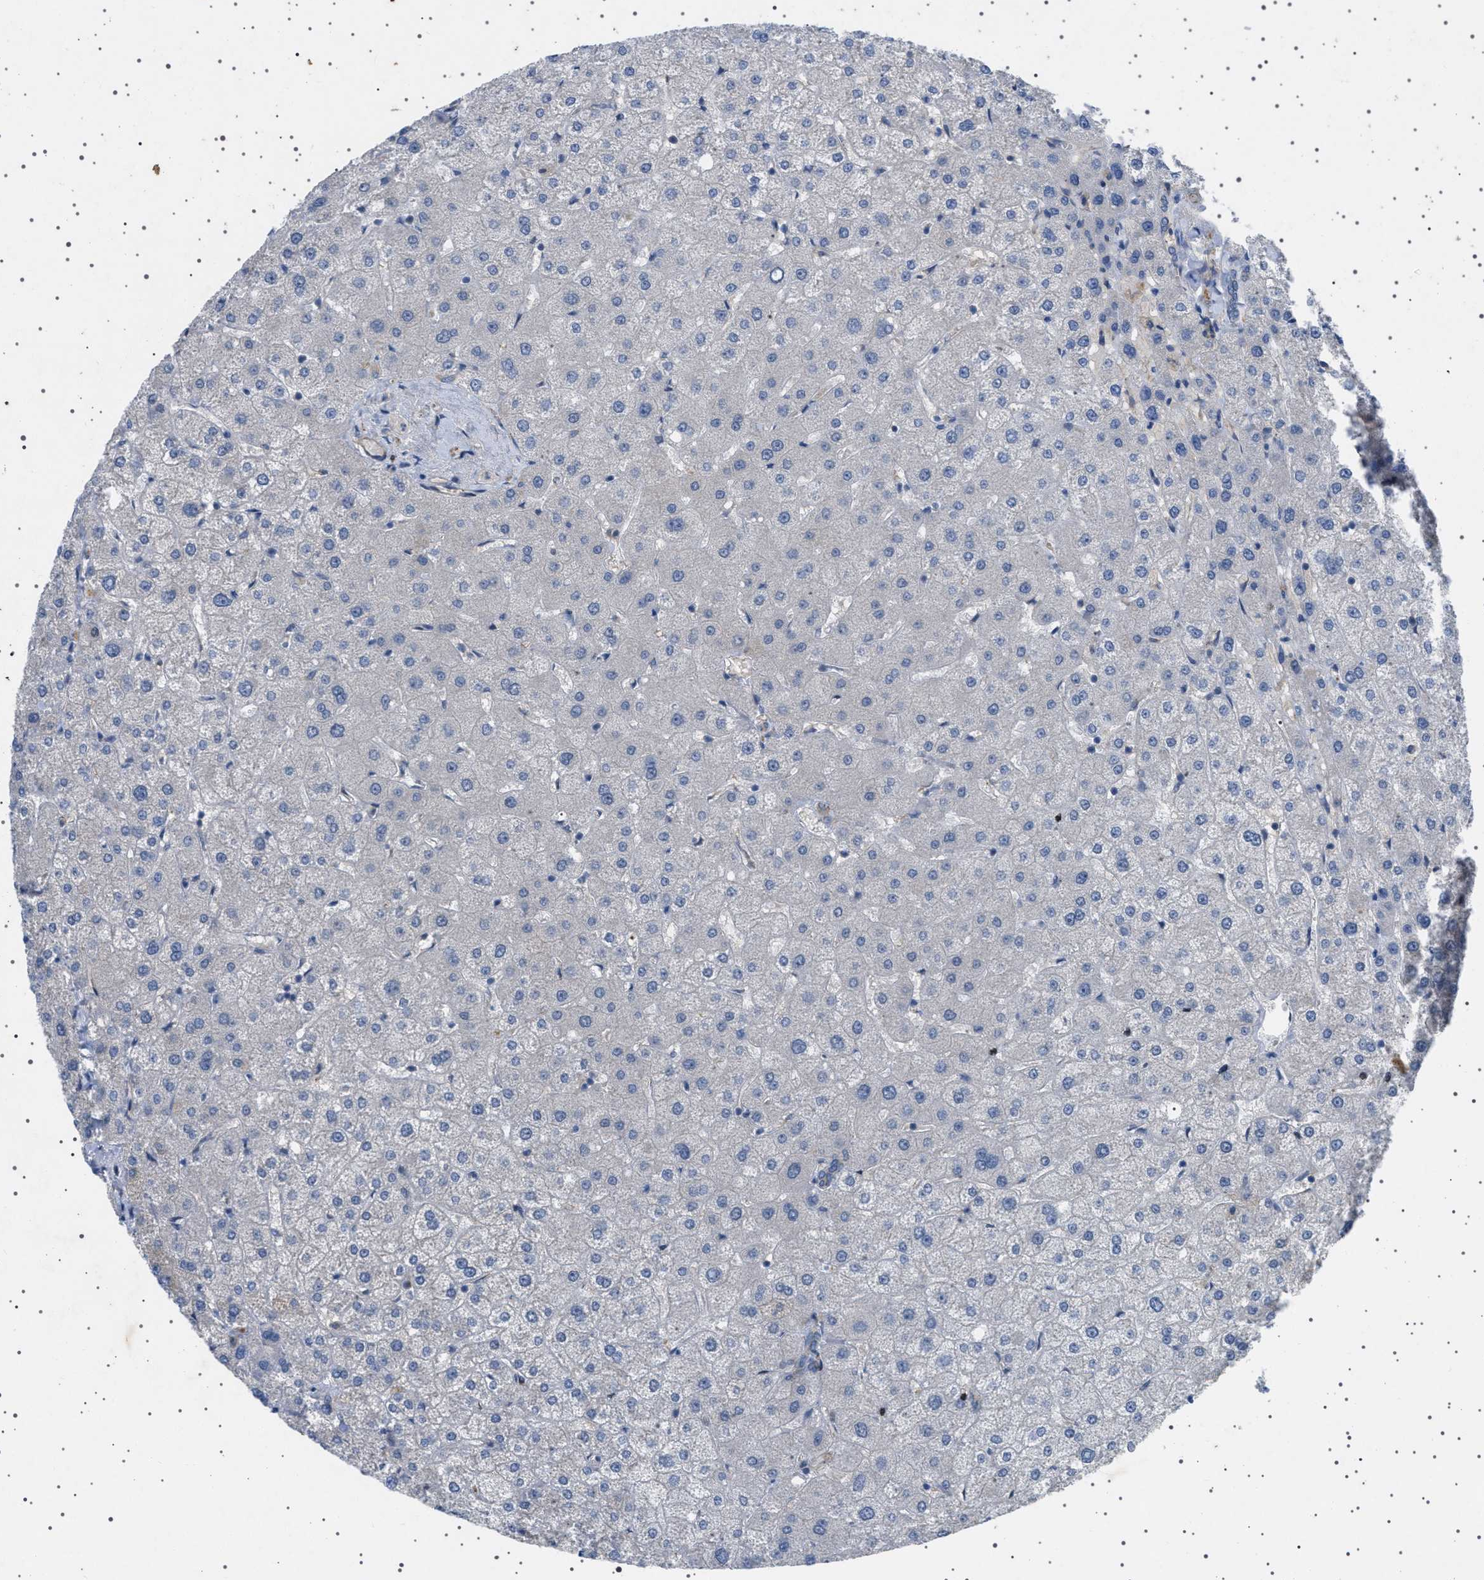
{"staining": {"intensity": "negative", "quantity": "none", "location": "none"}, "tissue": "liver", "cell_type": "Cholangiocytes", "image_type": "normal", "snomed": [{"axis": "morphology", "description": "Normal tissue, NOS"}, {"axis": "topography", "description": "Liver"}], "caption": "High power microscopy histopathology image of an IHC histopathology image of benign liver, revealing no significant expression in cholangiocytes. Nuclei are stained in blue.", "gene": "CCDC186", "patient": {"sex": "male", "age": 73}}